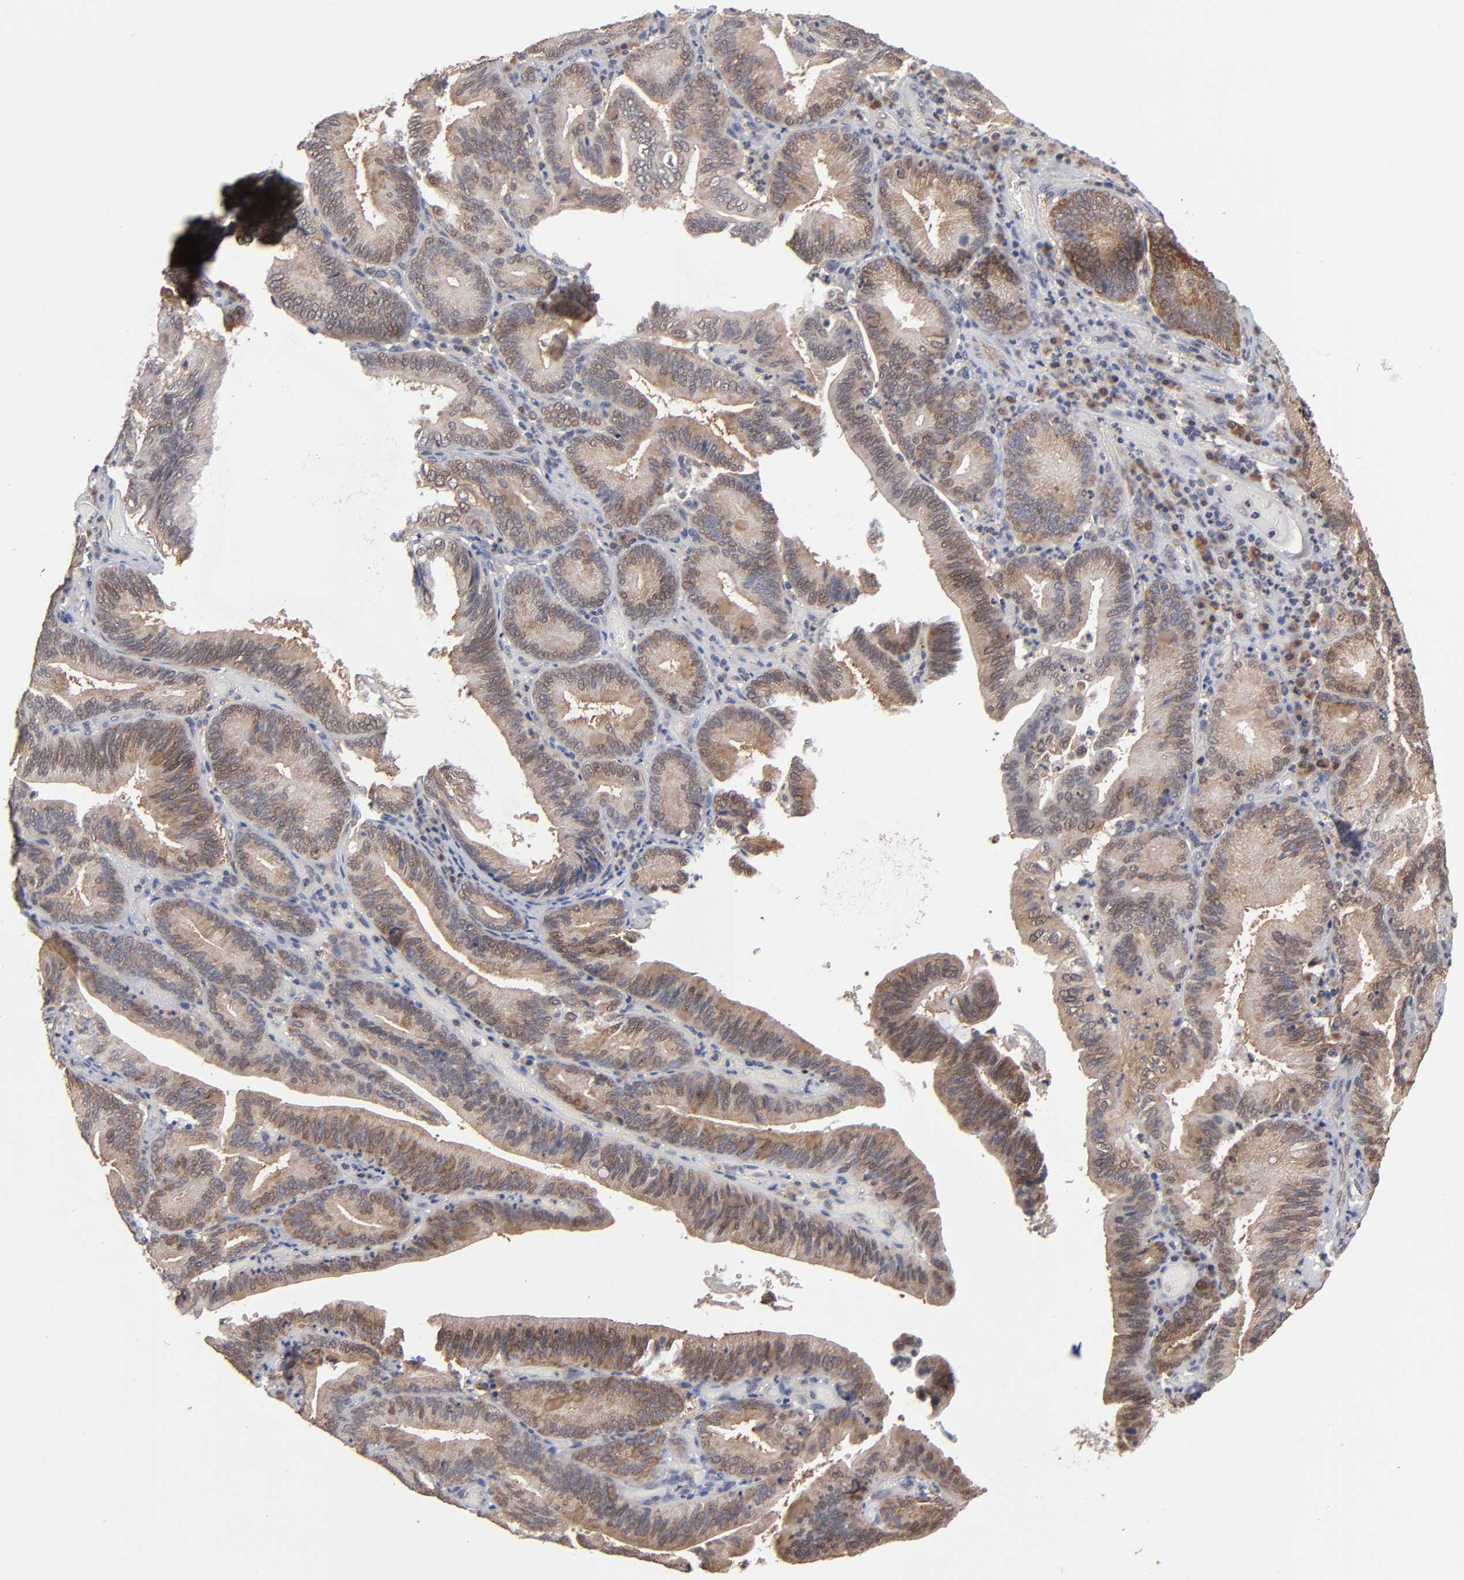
{"staining": {"intensity": "moderate", "quantity": ">75%", "location": "cytoplasmic/membranous"}, "tissue": "pancreatic cancer", "cell_type": "Tumor cells", "image_type": "cancer", "snomed": [{"axis": "morphology", "description": "Adenocarcinoma, NOS"}, {"axis": "topography", "description": "Pancreas"}], "caption": "The image exhibits immunohistochemical staining of pancreatic cancer (adenocarcinoma). There is moderate cytoplasmic/membranous expression is seen in approximately >75% of tumor cells. (brown staining indicates protein expression, while blue staining denotes nuclei).", "gene": "ALG13", "patient": {"sex": "male", "age": 82}}